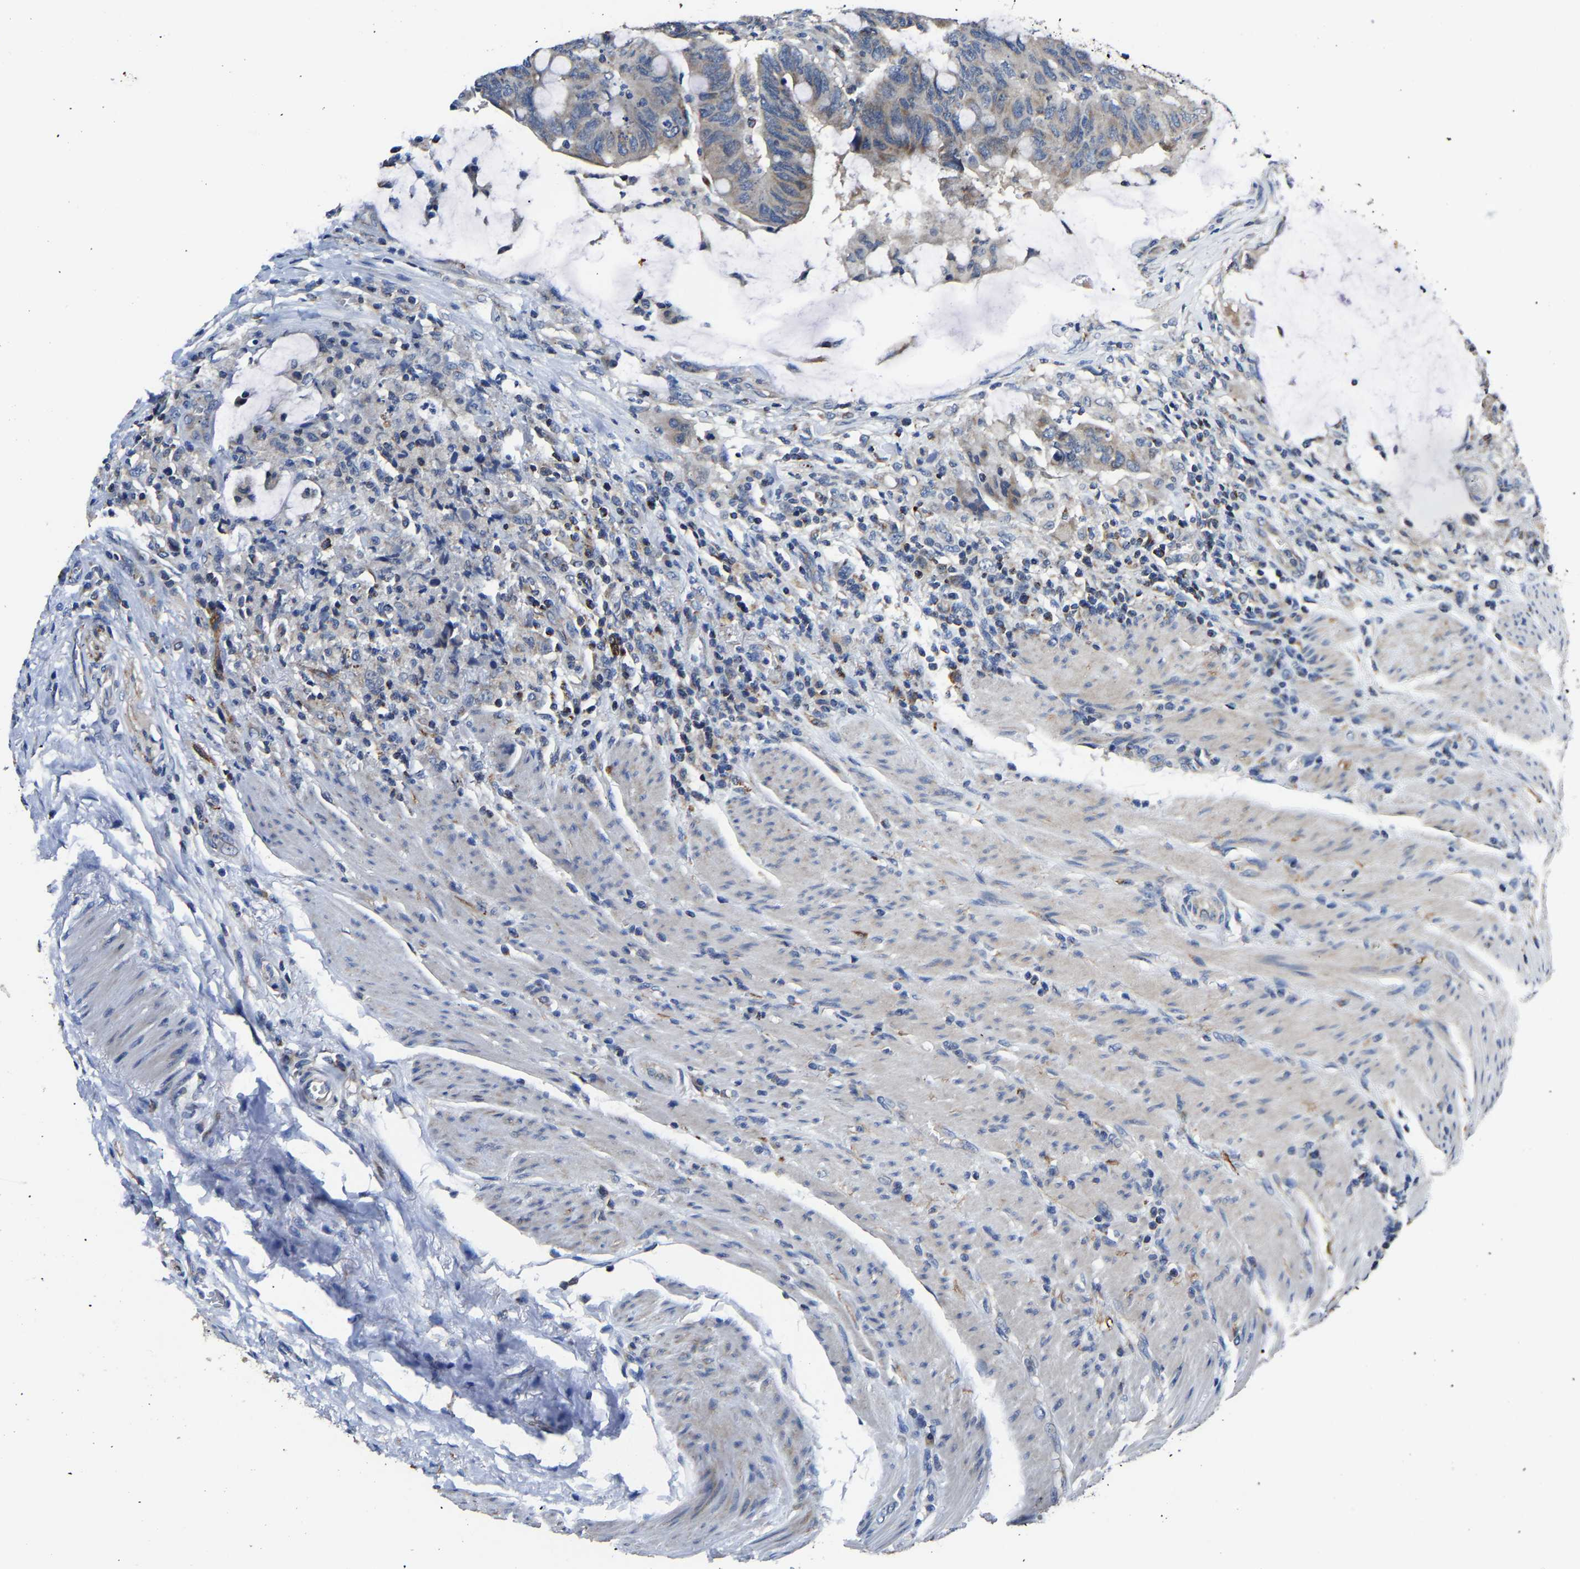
{"staining": {"intensity": "weak", "quantity": ">75%", "location": "cytoplasmic/membranous"}, "tissue": "colorectal cancer", "cell_type": "Tumor cells", "image_type": "cancer", "snomed": [{"axis": "morphology", "description": "Normal tissue, NOS"}, {"axis": "morphology", "description": "Adenocarcinoma, NOS"}, {"axis": "topography", "description": "Rectum"}, {"axis": "topography", "description": "Peripheral nerve tissue"}], "caption": "Immunohistochemical staining of human colorectal cancer demonstrates low levels of weak cytoplasmic/membranous staining in about >75% of tumor cells.", "gene": "AGK", "patient": {"sex": "male", "age": 92}}